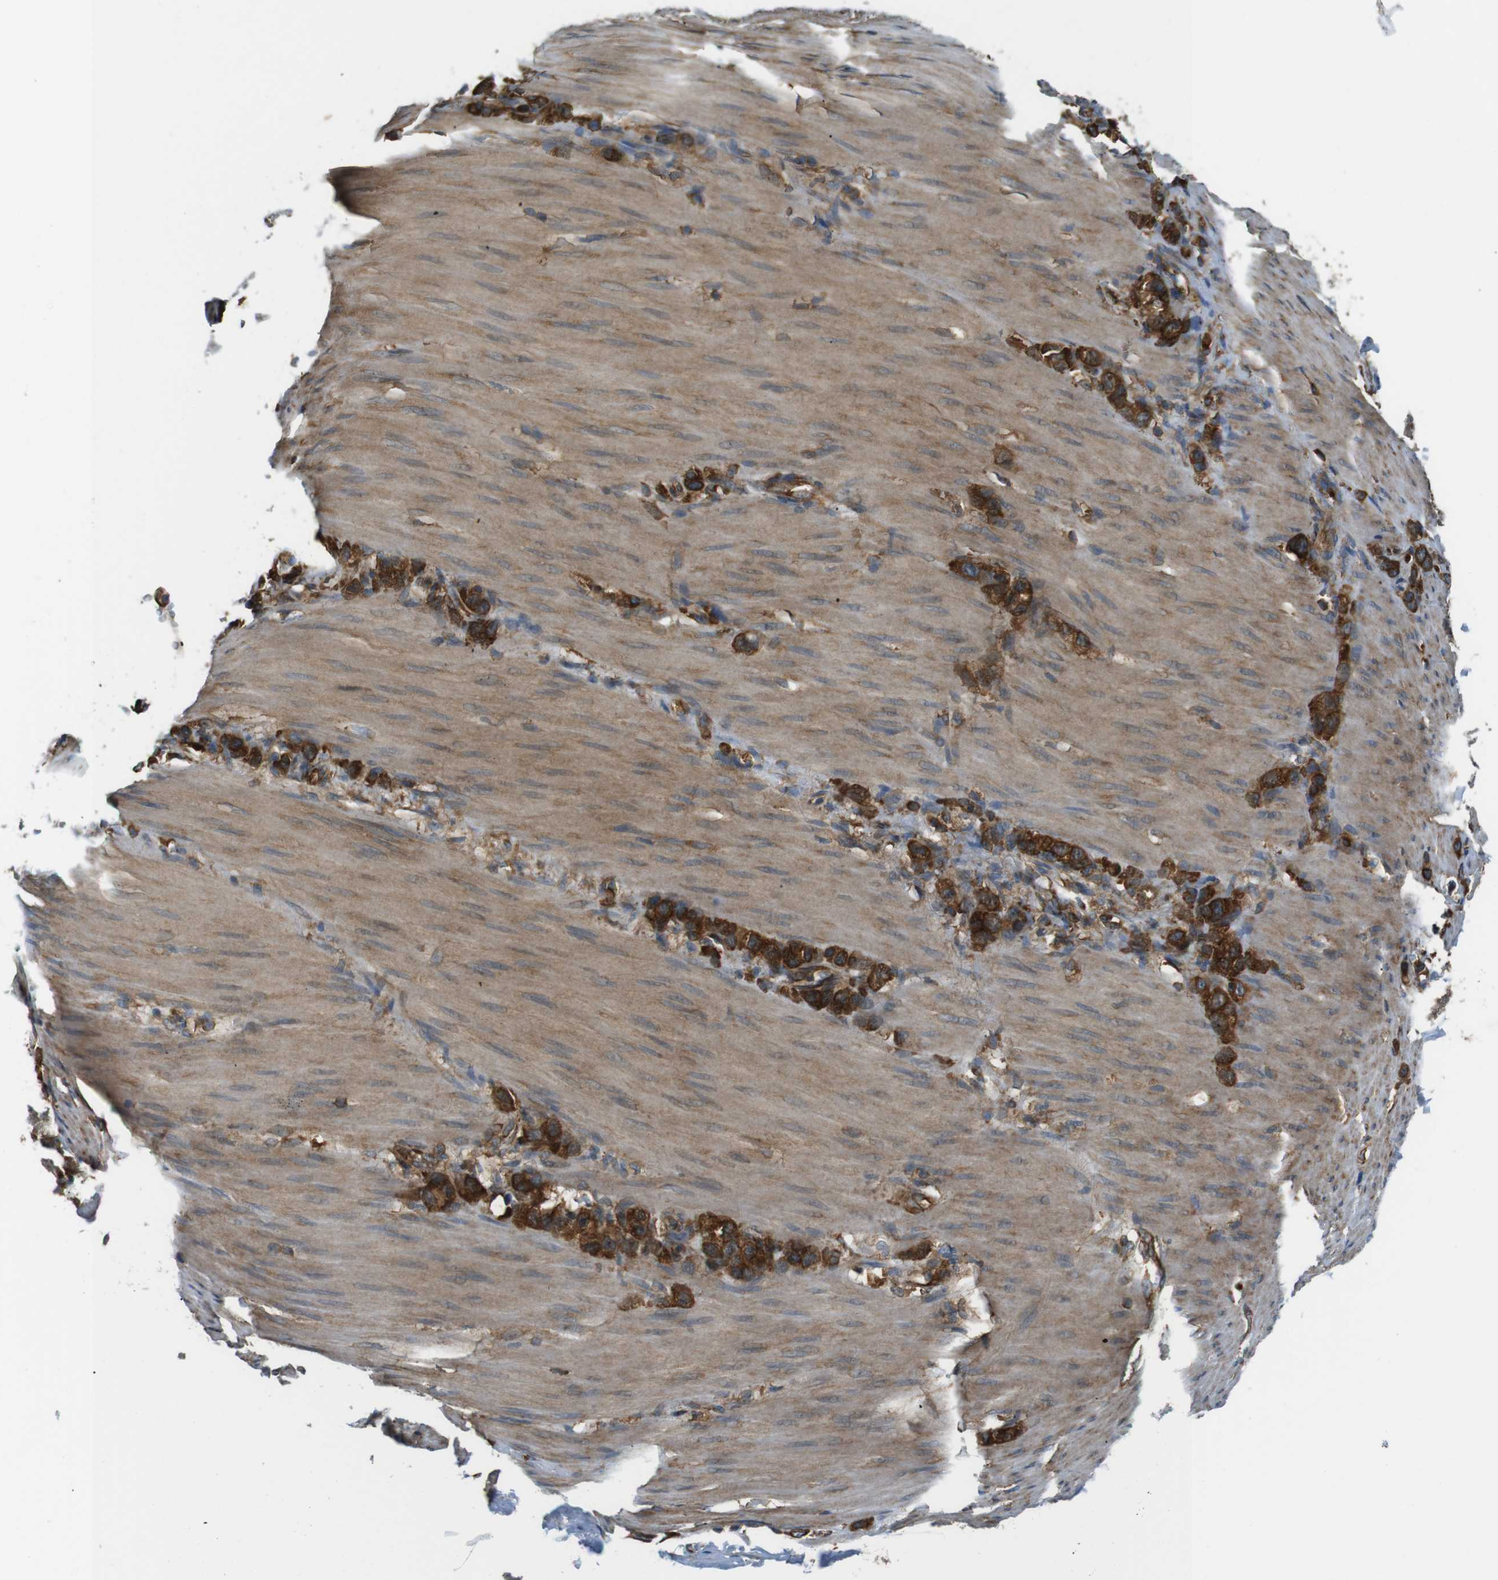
{"staining": {"intensity": "strong", "quantity": ">75%", "location": "cytoplasmic/membranous"}, "tissue": "stomach cancer", "cell_type": "Tumor cells", "image_type": "cancer", "snomed": [{"axis": "morphology", "description": "Normal tissue, NOS"}, {"axis": "morphology", "description": "Adenocarcinoma, NOS"}, {"axis": "morphology", "description": "Adenocarcinoma, High grade"}, {"axis": "topography", "description": "Stomach, upper"}, {"axis": "topography", "description": "Stomach"}], "caption": "The histopathology image shows a brown stain indicating the presence of a protein in the cytoplasmic/membranous of tumor cells in adenocarcinoma (stomach). The protein is stained brown, and the nuclei are stained in blue (DAB IHC with brightfield microscopy, high magnification).", "gene": "TSC1", "patient": {"sex": "female", "age": 65}}